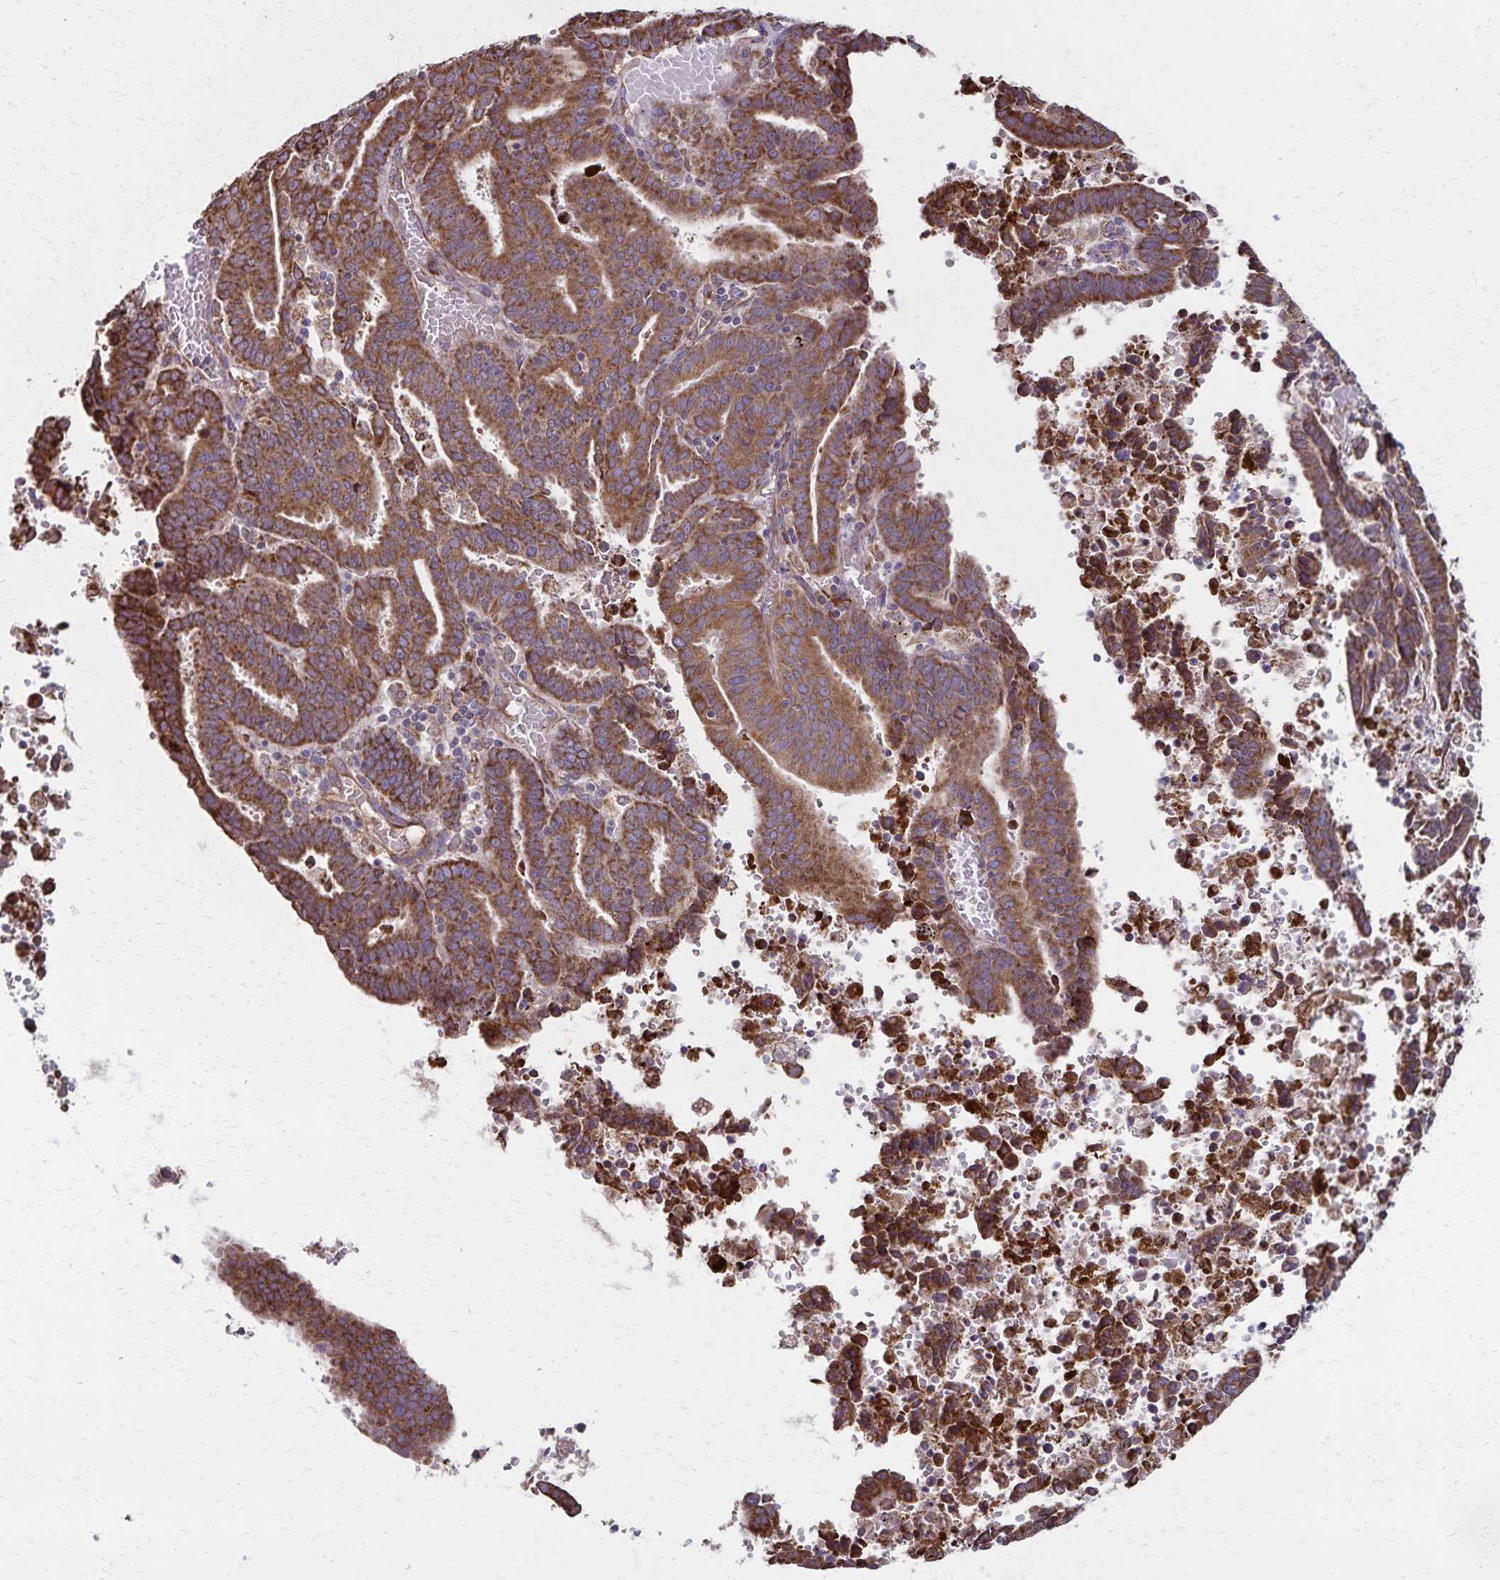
{"staining": {"intensity": "strong", "quantity": ">75%", "location": "cytoplasmic/membranous"}, "tissue": "endometrial cancer", "cell_type": "Tumor cells", "image_type": "cancer", "snomed": [{"axis": "morphology", "description": "Adenocarcinoma, NOS"}, {"axis": "topography", "description": "Uterus"}], "caption": "Brown immunohistochemical staining in endometrial adenocarcinoma displays strong cytoplasmic/membranous expression in approximately >75% of tumor cells.", "gene": "RNF10", "patient": {"sex": "female", "age": 83}}